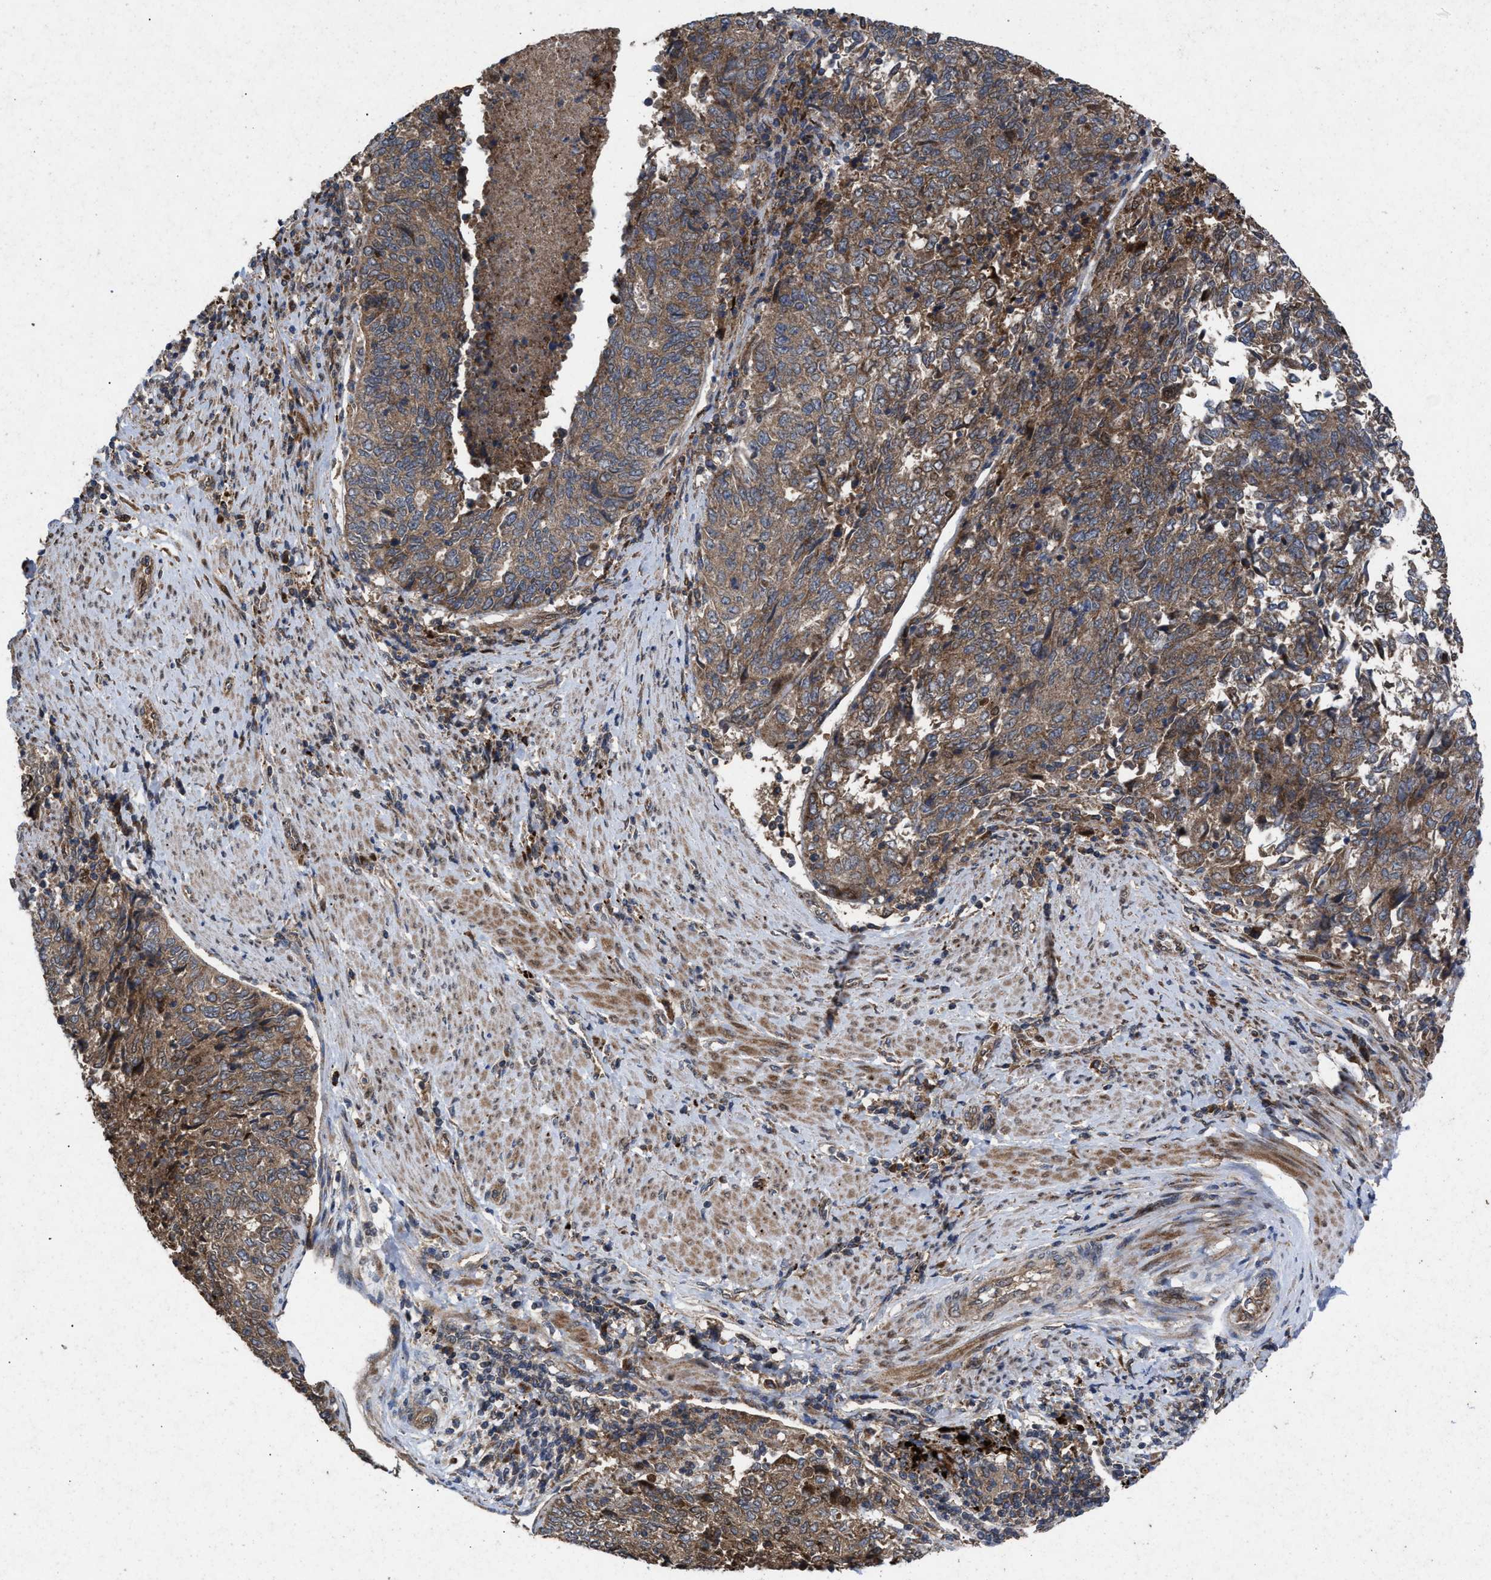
{"staining": {"intensity": "moderate", "quantity": ">75%", "location": "cytoplasmic/membranous"}, "tissue": "endometrial cancer", "cell_type": "Tumor cells", "image_type": "cancer", "snomed": [{"axis": "morphology", "description": "Adenocarcinoma, NOS"}, {"axis": "topography", "description": "Endometrium"}], "caption": "Protein analysis of endometrial cancer tissue demonstrates moderate cytoplasmic/membranous expression in approximately >75% of tumor cells.", "gene": "MSI2", "patient": {"sex": "female", "age": 80}}